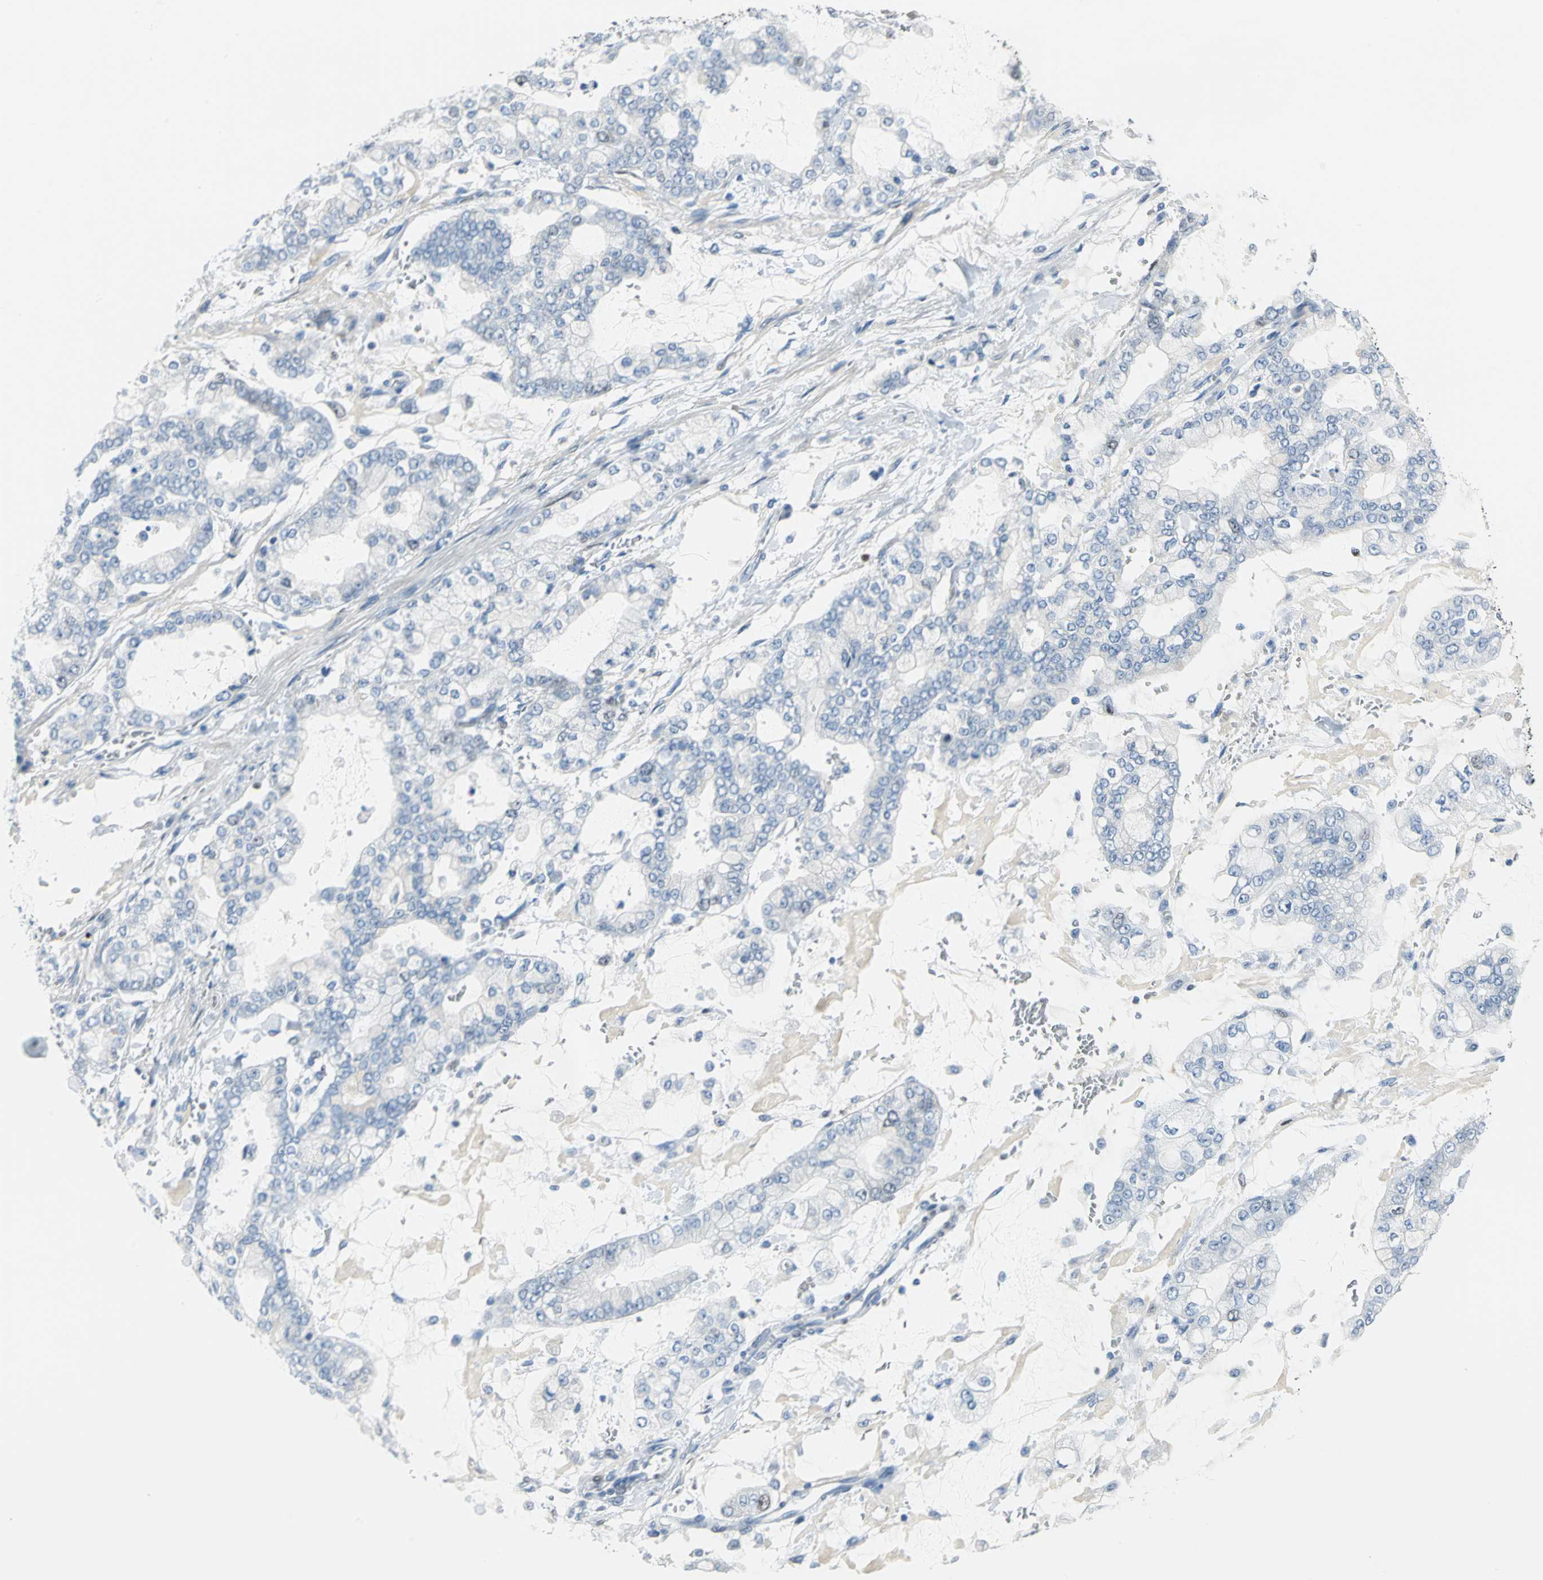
{"staining": {"intensity": "negative", "quantity": "none", "location": "none"}, "tissue": "stomach cancer", "cell_type": "Tumor cells", "image_type": "cancer", "snomed": [{"axis": "morphology", "description": "Normal tissue, NOS"}, {"axis": "morphology", "description": "Adenocarcinoma, NOS"}, {"axis": "topography", "description": "Stomach, upper"}, {"axis": "topography", "description": "Stomach"}], "caption": "Immunohistochemistry (IHC) of human stomach adenocarcinoma displays no expression in tumor cells.", "gene": "MCM3", "patient": {"sex": "male", "age": 76}}